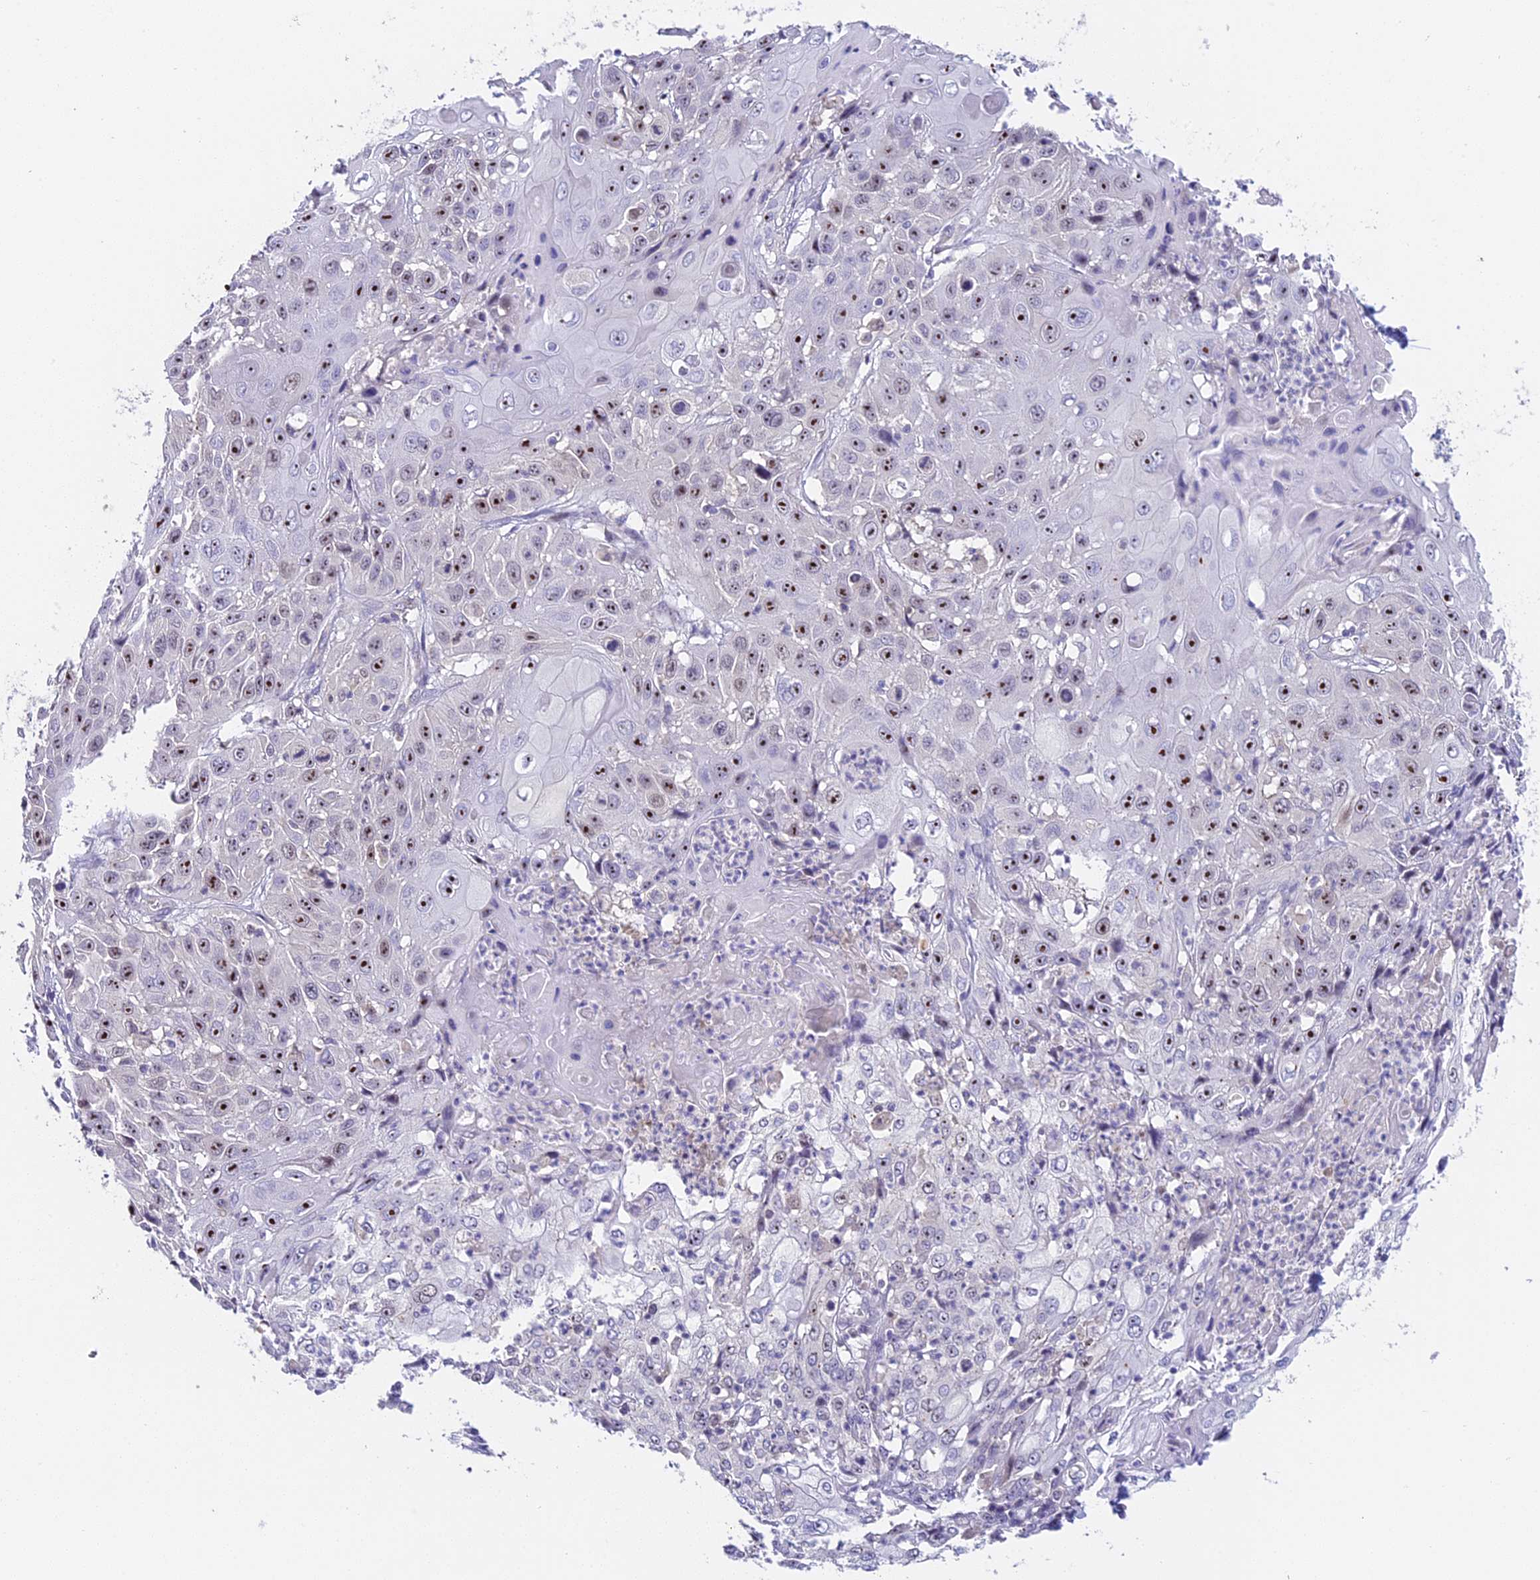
{"staining": {"intensity": "moderate", "quantity": "25%-75%", "location": "nuclear"}, "tissue": "cervical cancer", "cell_type": "Tumor cells", "image_type": "cancer", "snomed": [{"axis": "morphology", "description": "Squamous cell carcinoma, NOS"}, {"axis": "topography", "description": "Cervix"}], "caption": "DAB immunohistochemical staining of human cervical cancer (squamous cell carcinoma) reveals moderate nuclear protein expression in about 25%-75% of tumor cells.", "gene": "RAD51", "patient": {"sex": "female", "age": 39}}